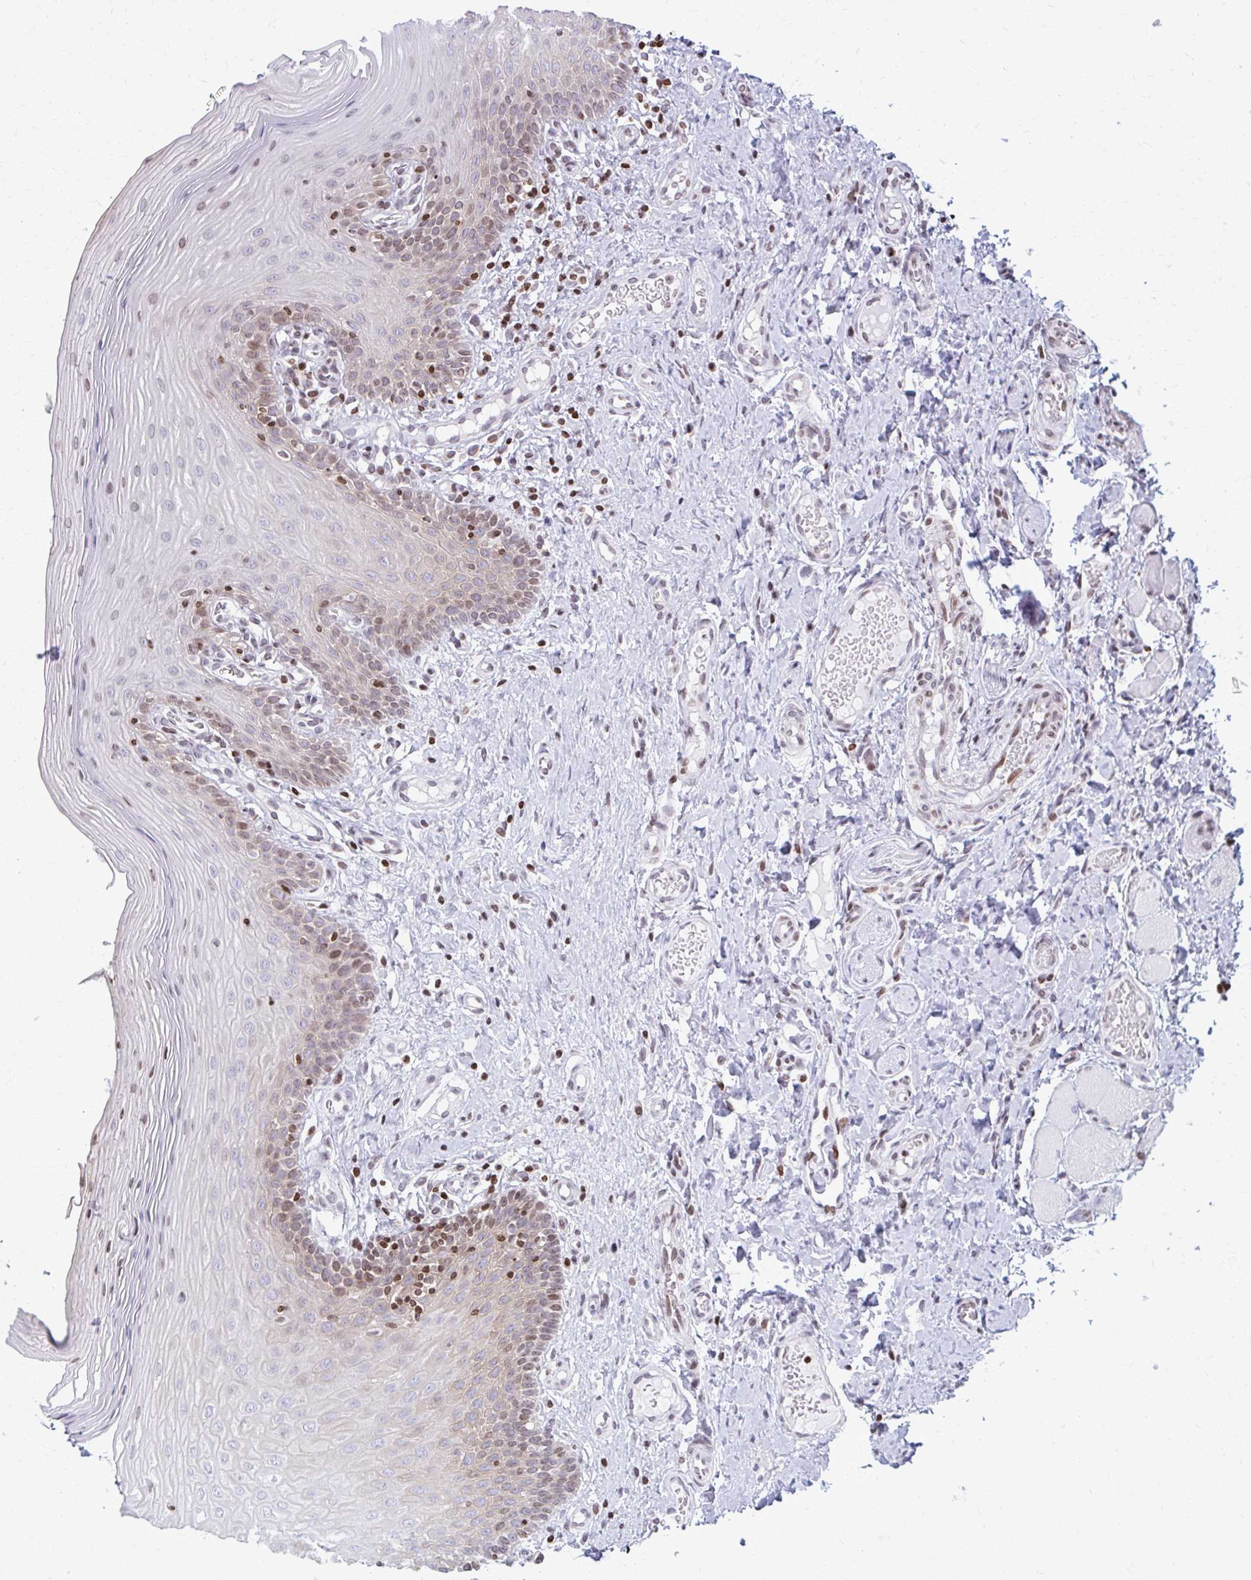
{"staining": {"intensity": "moderate", "quantity": "25%-75%", "location": "cytoplasmic/membranous,nuclear"}, "tissue": "oral mucosa", "cell_type": "Squamous epithelial cells", "image_type": "normal", "snomed": [{"axis": "morphology", "description": "Normal tissue, NOS"}, {"axis": "topography", "description": "Oral tissue"}, {"axis": "topography", "description": "Tounge, NOS"}], "caption": "Immunohistochemistry micrograph of normal oral mucosa: human oral mucosa stained using immunohistochemistry (IHC) reveals medium levels of moderate protein expression localized specifically in the cytoplasmic/membranous,nuclear of squamous epithelial cells, appearing as a cytoplasmic/membranous,nuclear brown color.", "gene": "AP5M1", "patient": {"sex": "female", "age": 58}}